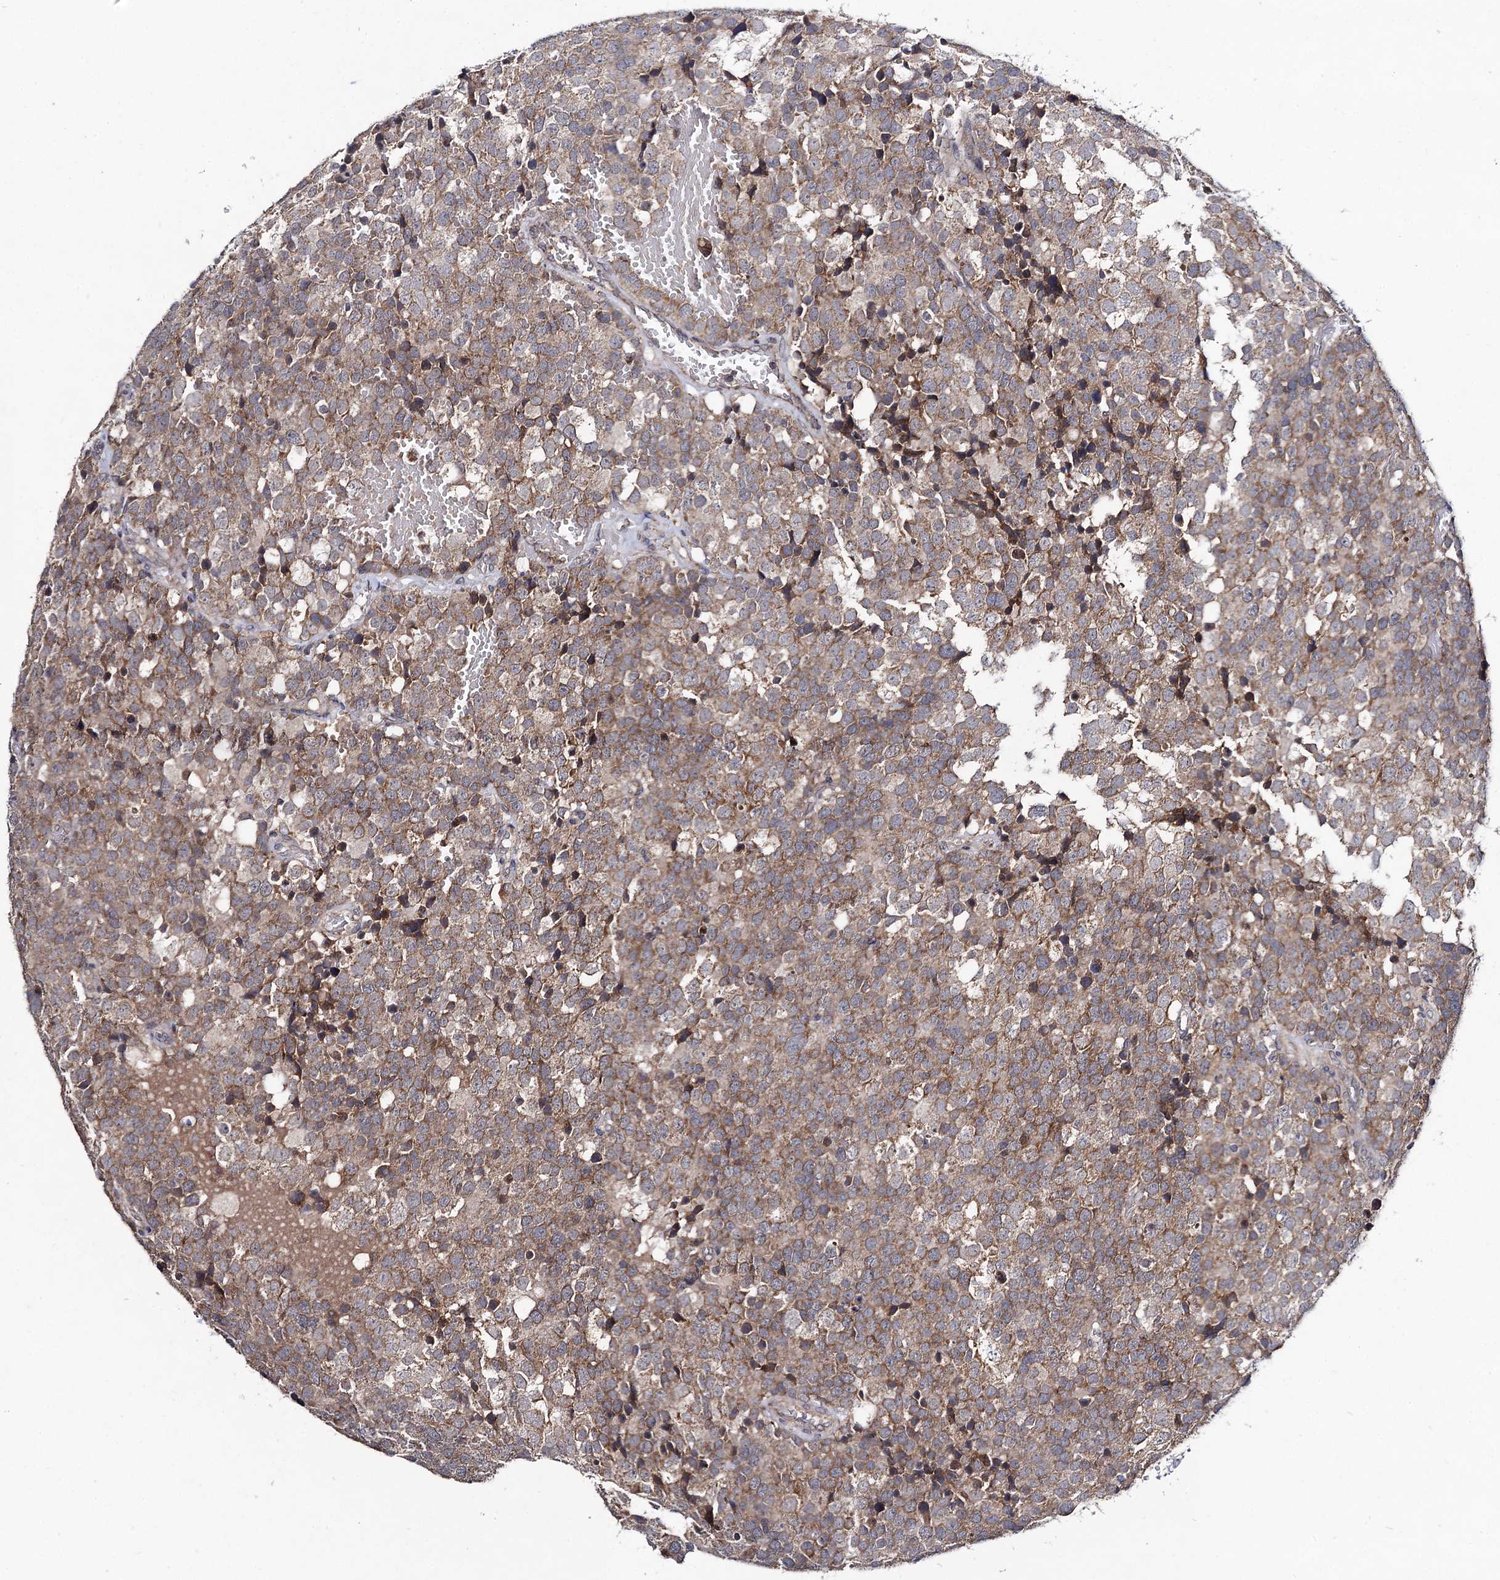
{"staining": {"intensity": "moderate", "quantity": ">75%", "location": "cytoplasmic/membranous"}, "tissue": "testis cancer", "cell_type": "Tumor cells", "image_type": "cancer", "snomed": [{"axis": "morphology", "description": "Seminoma, NOS"}, {"axis": "topography", "description": "Testis"}], "caption": "The image displays staining of testis cancer (seminoma), revealing moderate cytoplasmic/membranous protein expression (brown color) within tumor cells.", "gene": "VPS37D", "patient": {"sex": "male", "age": 71}}